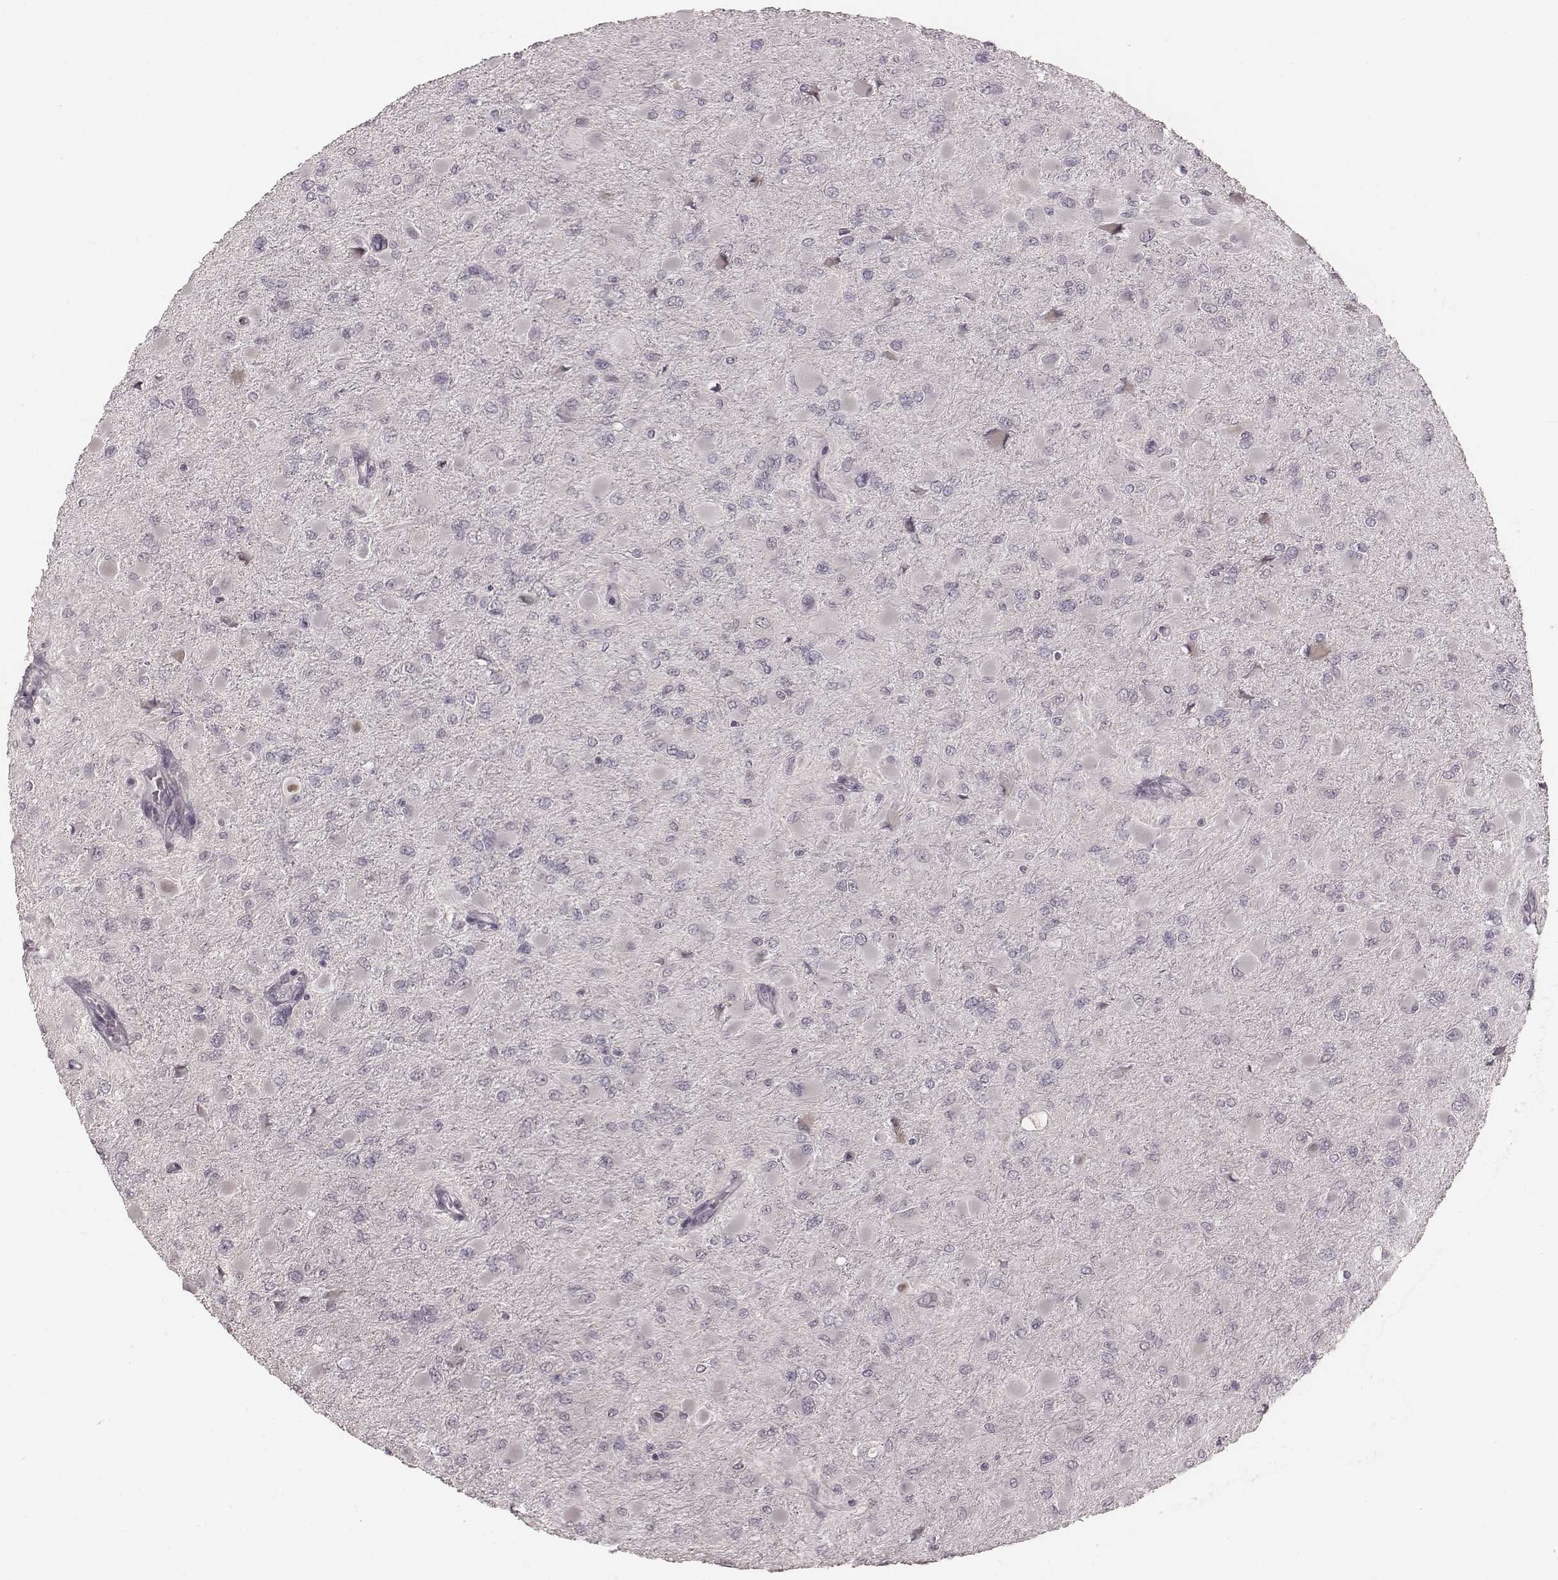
{"staining": {"intensity": "negative", "quantity": "none", "location": "none"}, "tissue": "glioma", "cell_type": "Tumor cells", "image_type": "cancer", "snomed": [{"axis": "morphology", "description": "Glioma, malignant, High grade"}, {"axis": "topography", "description": "Cerebral cortex"}], "caption": "A high-resolution histopathology image shows immunohistochemistry (IHC) staining of glioma, which demonstrates no significant positivity in tumor cells.", "gene": "IQCG", "patient": {"sex": "female", "age": 36}}